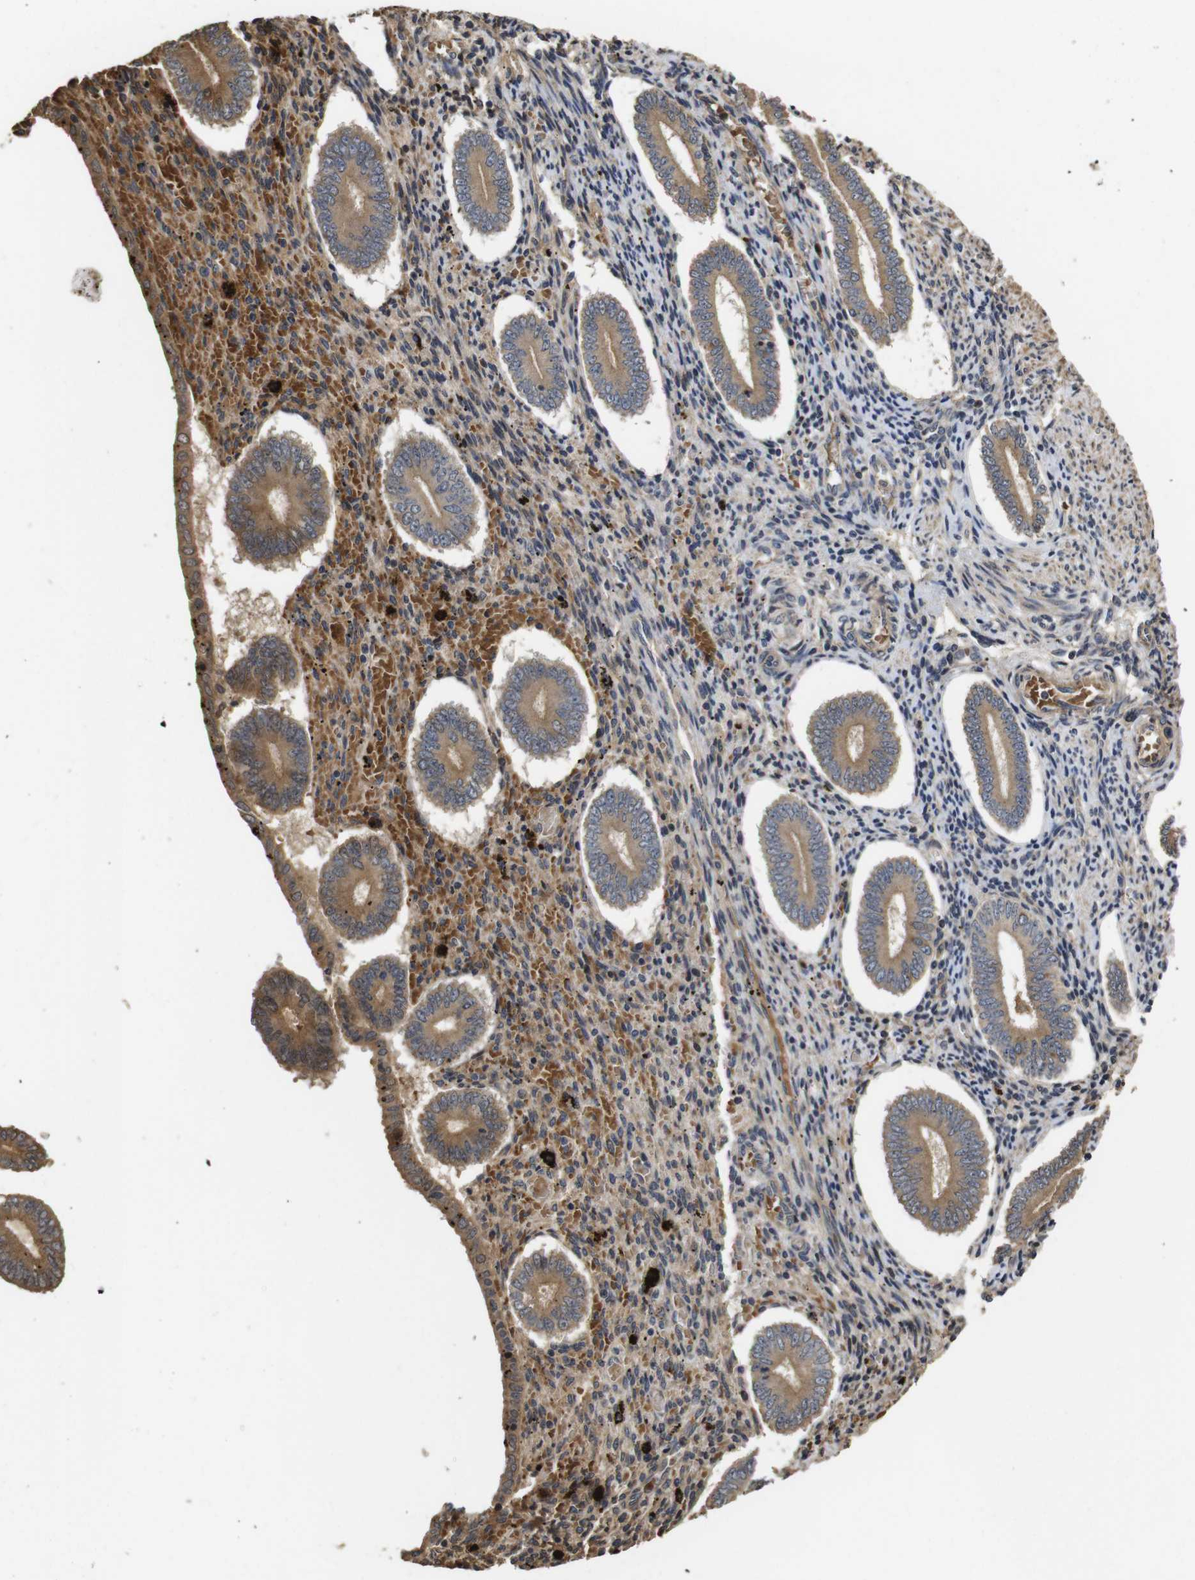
{"staining": {"intensity": "moderate", "quantity": "25%-75%", "location": "cytoplasmic/membranous"}, "tissue": "endometrium", "cell_type": "Cells in endometrial stroma", "image_type": "normal", "snomed": [{"axis": "morphology", "description": "Normal tissue, NOS"}, {"axis": "topography", "description": "Endometrium"}], "caption": "An IHC image of unremarkable tissue is shown. Protein staining in brown highlights moderate cytoplasmic/membranous positivity in endometrium within cells in endometrial stroma. (Brightfield microscopy of DAB IHC at high magnification).", "gene": "PTPN14", "patient": {"sex": "female", "age": 42}}